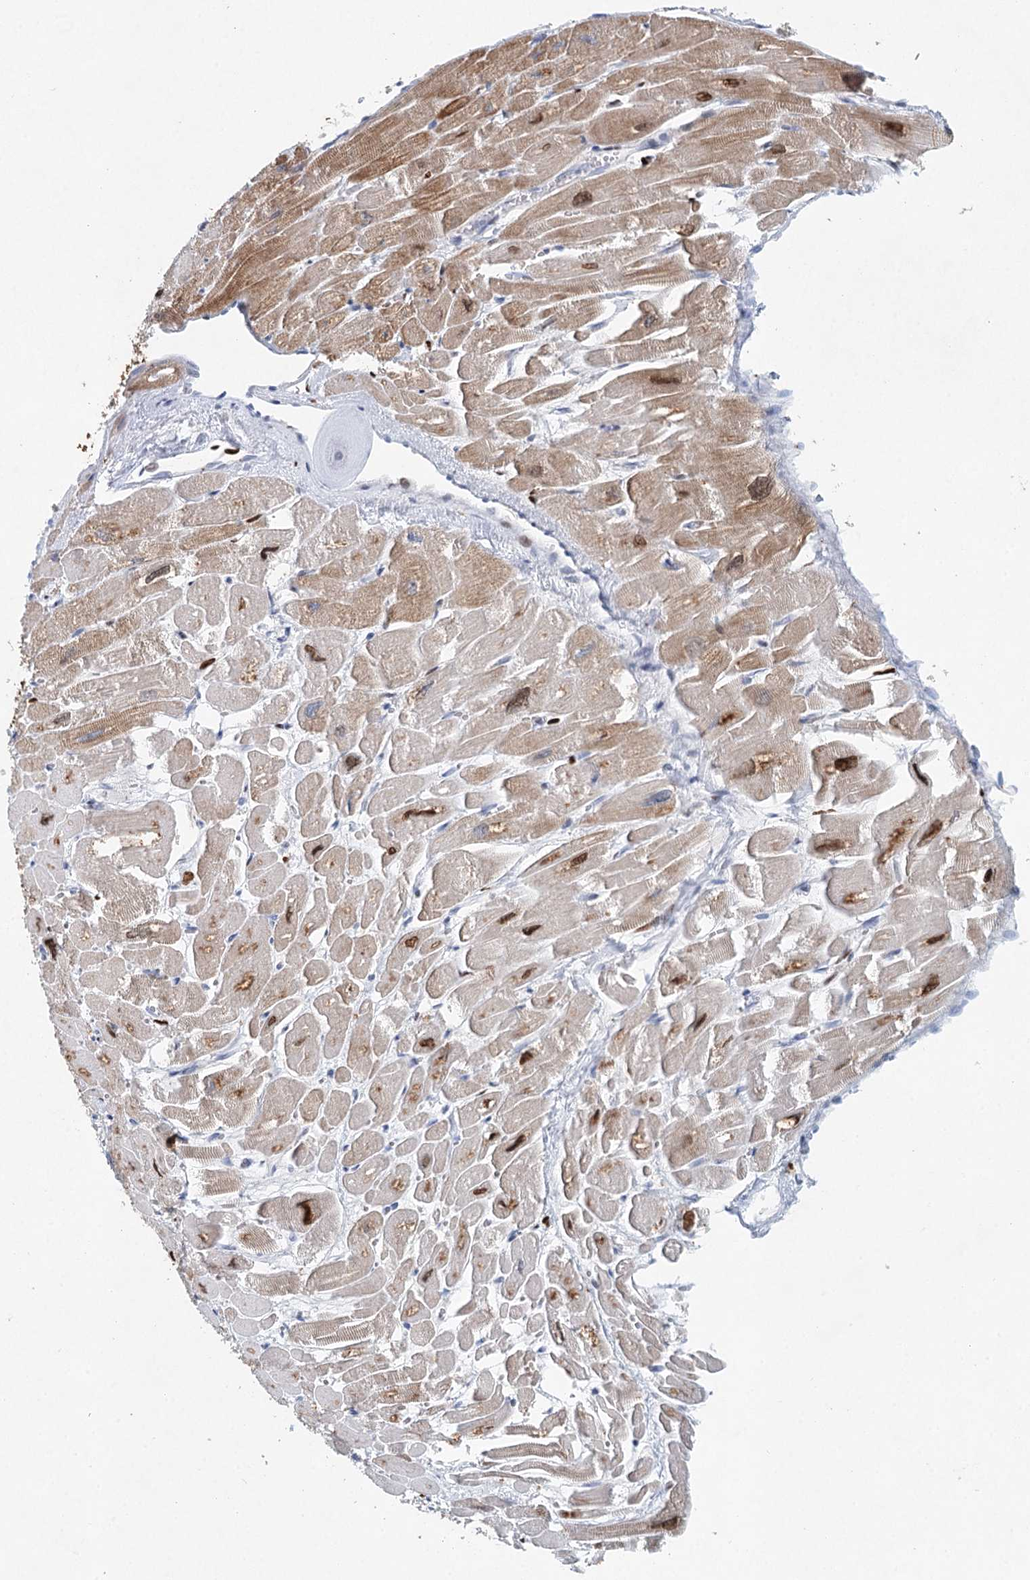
{"staining": {"intensity": "moderate", "quantity": ">75%", "location": "cytoplasmic/membranous,nuclear"}, "tissue": "heart muscle", "cell_type": "Cardiomyocytes", "image_type": "normal", "snomed": [{"axis": "morphology", "description": "Normal tissue, NOS"}, {"axis": "topography", "description": "Heart"}], "caption": "A brown stain shows moderate cytoplasmic/membranous,nuclear staining of a protein in cardiomyocytes of normal human heart muscle.", "gene": "XPO6", "patient": {"sex": "male", "age": 54}}